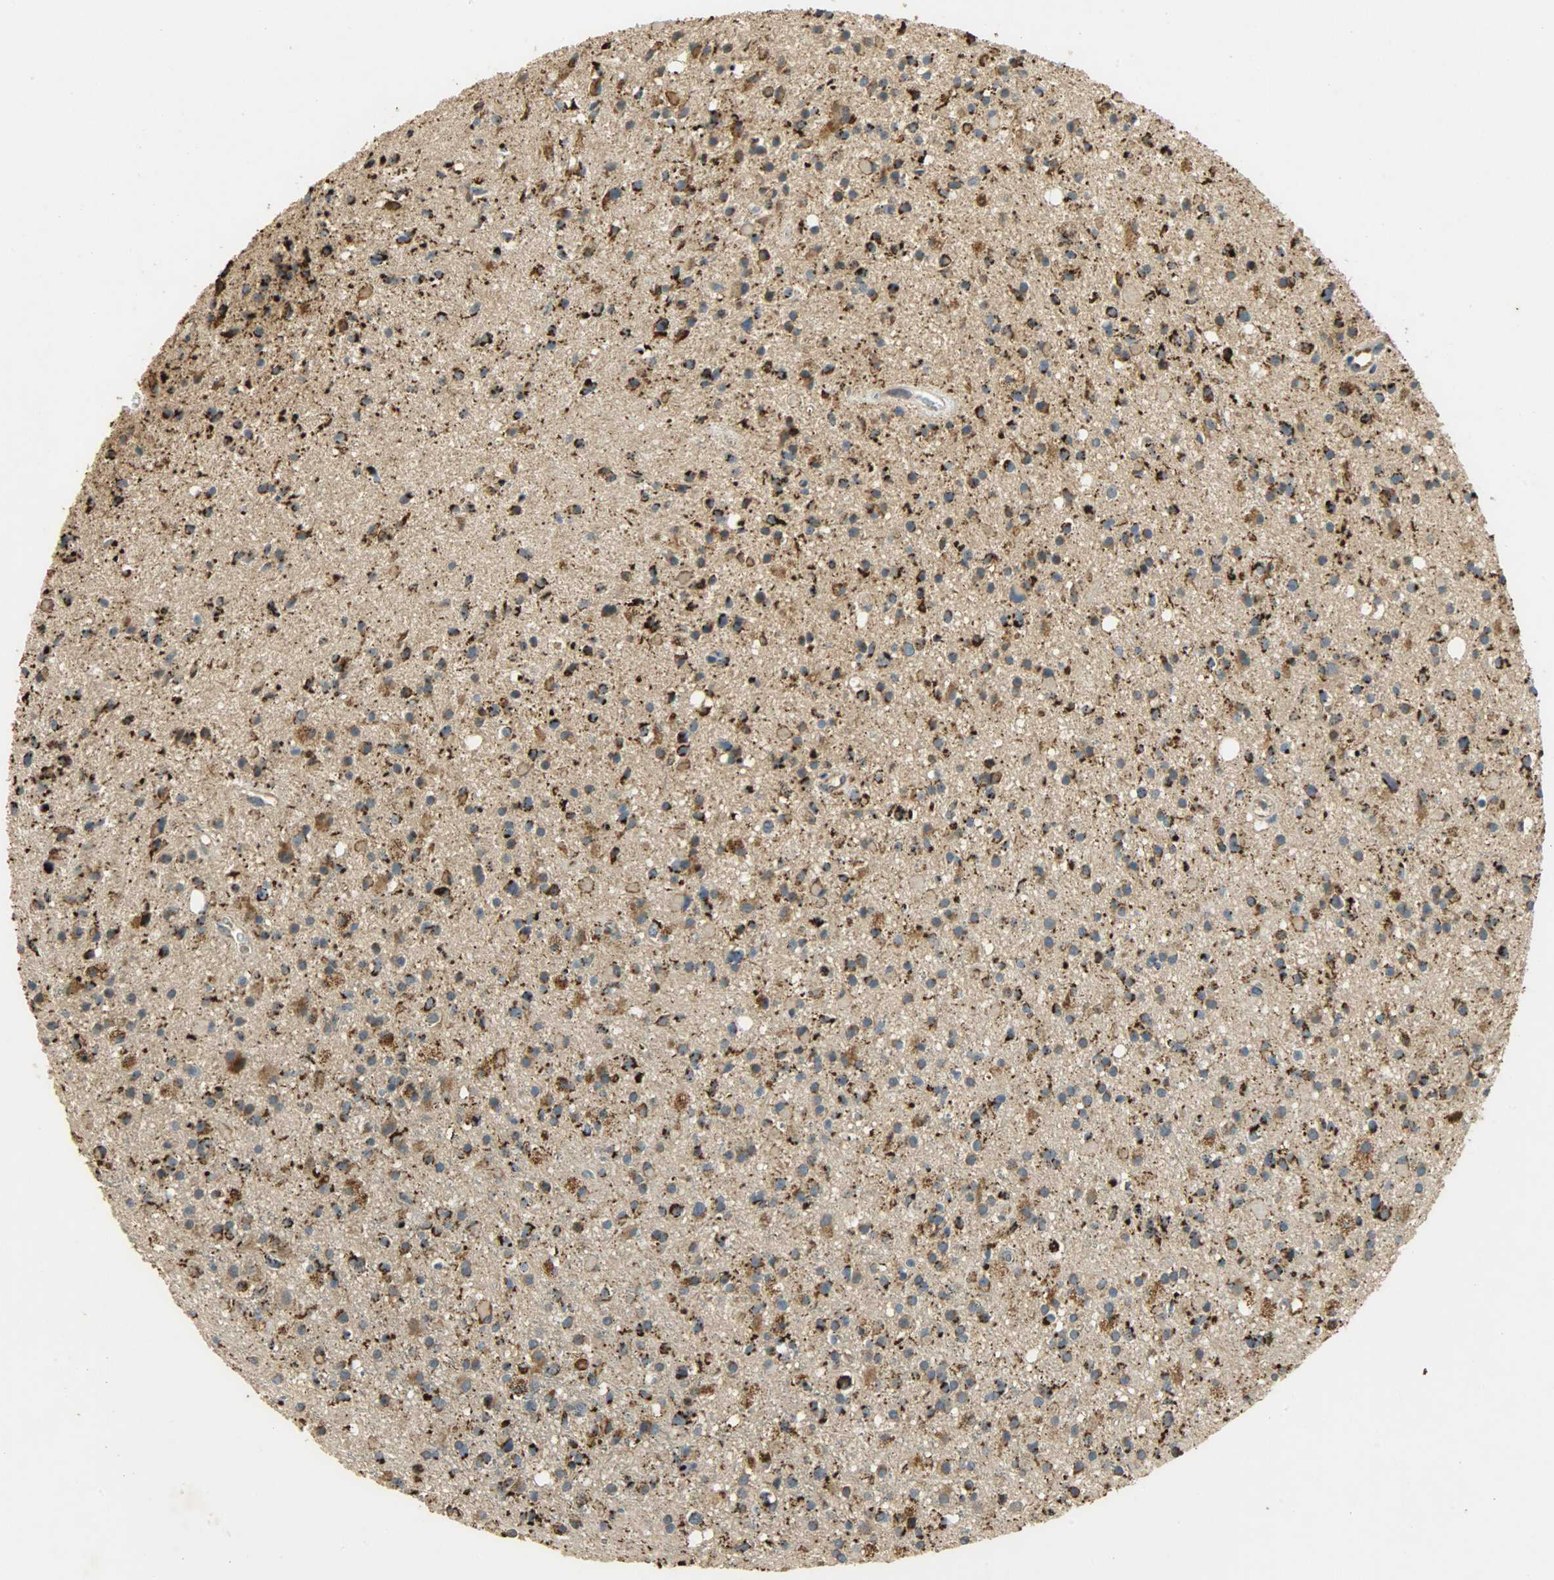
{"staining": {"intensity": "moderate", "quantity": ">75%", "location": "cytoplasmic/membranous"}, "tissue": "glioma", "cell_type": "Tumor cells", "image_type": "cancer", "snomed": [{"axis": "morphology", "description": "Glioma, malignant, High grade"}, {"axis": "topography", "description": "Brain"}], "caption": "There is medium levels of moderate cytoplasmic/membranous positivity in tumor cells of malignant high-grade glioma, as demonstrated by immunohistochemical staining (brown color).", "gene": "HDHD5", "patient": {"sex": "male", "age": 33}}